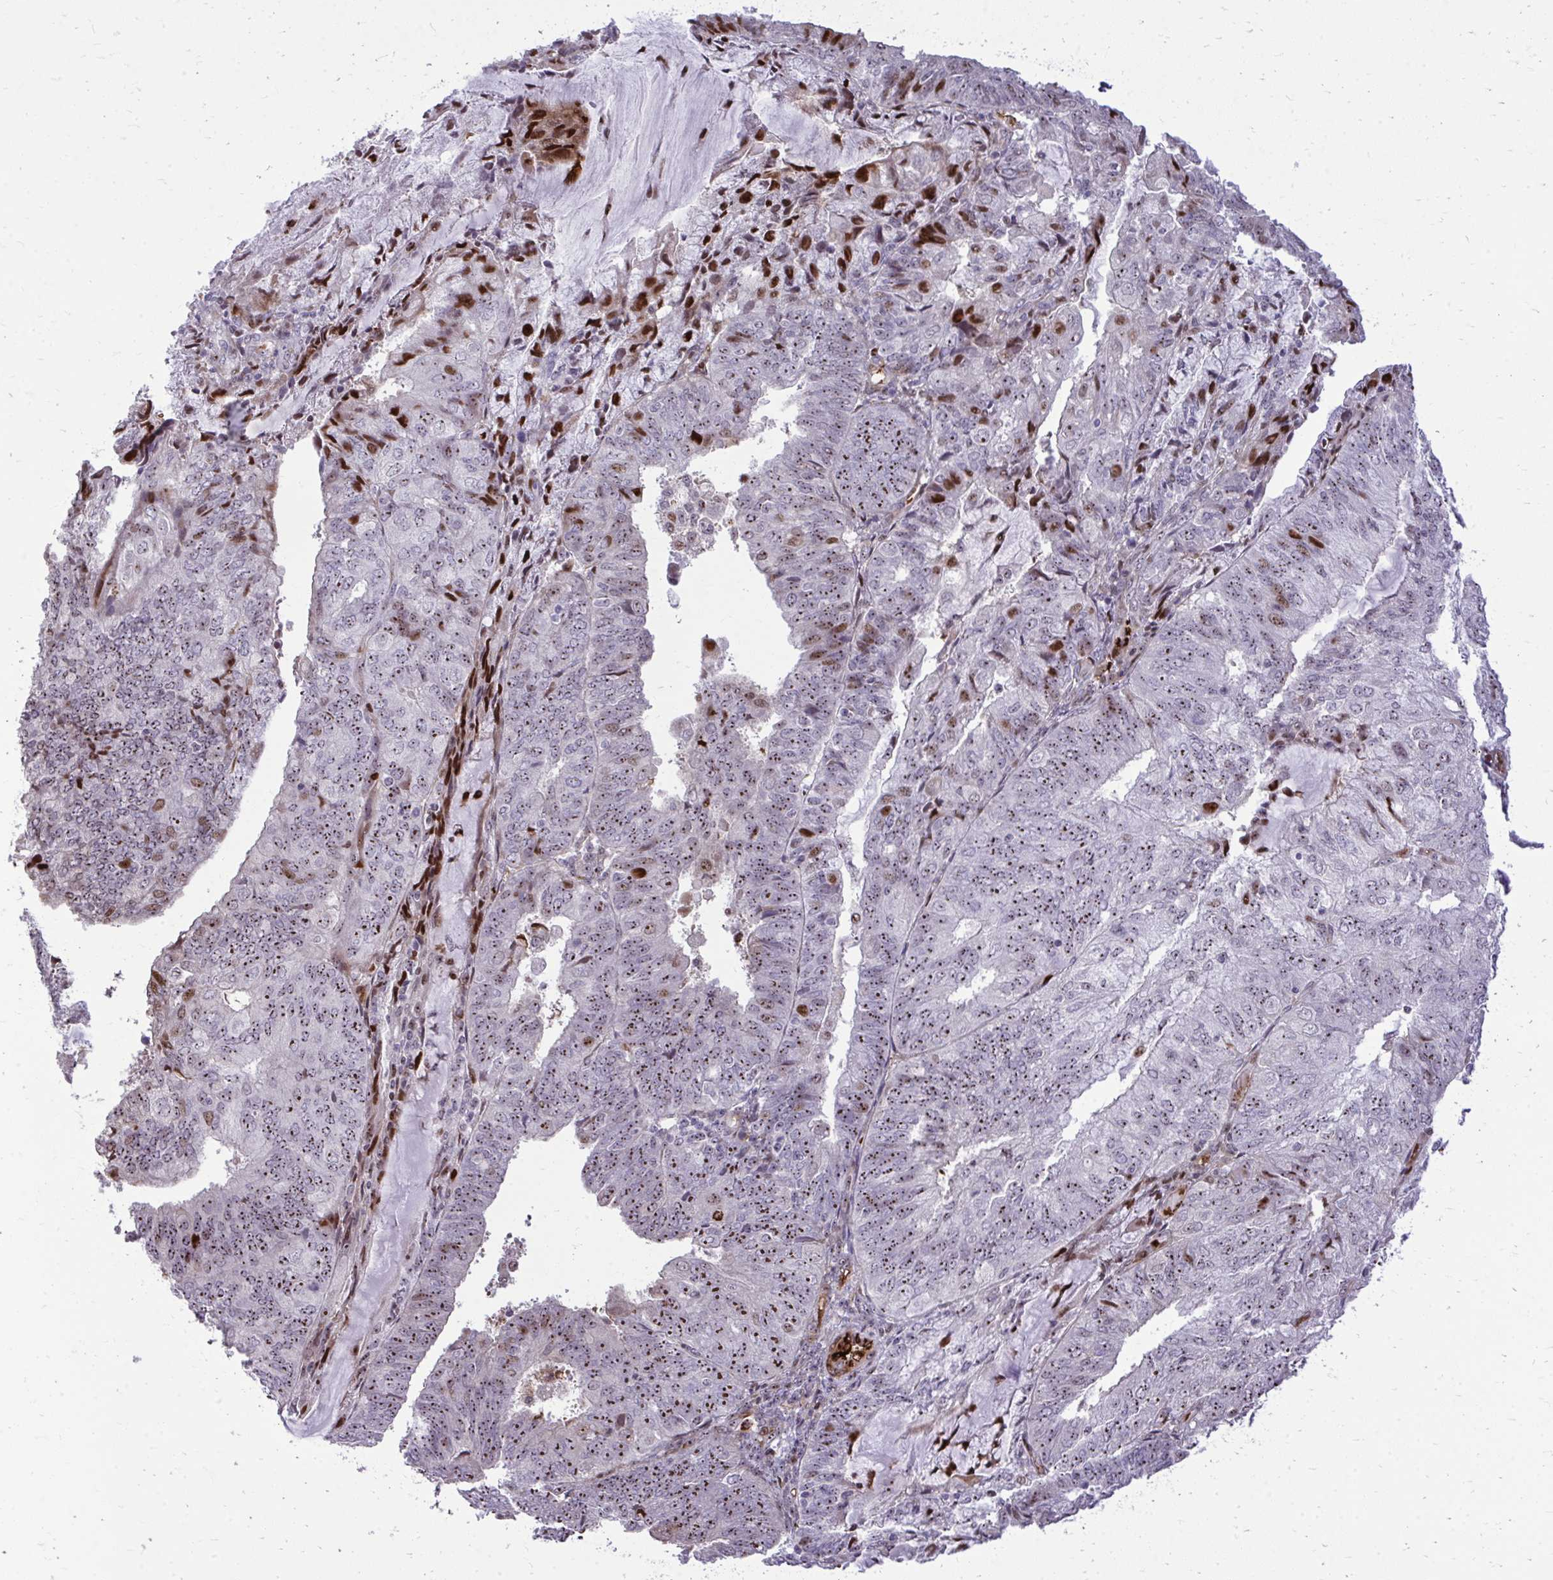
{"staining": {"intensity": "strong", "quantity": ">75%", "location": "nuclear"}, "tissue": "endometrial cancer", "cell_type": "Tumor cells", "image_type": "cancer", "snomed": [{"axis": "morphology", "description": "Adenocarcinoma, NOS"}, {"axis": "topography", "description": "Endometrium"}], "caption": "Immunohistochemical staining of endometrial cancer reveals high levels of strong nuclear protein positivity in about >75% of tumor cells.", "gene": "DLX4", "patient": {"sex": "female", "age": 81}}